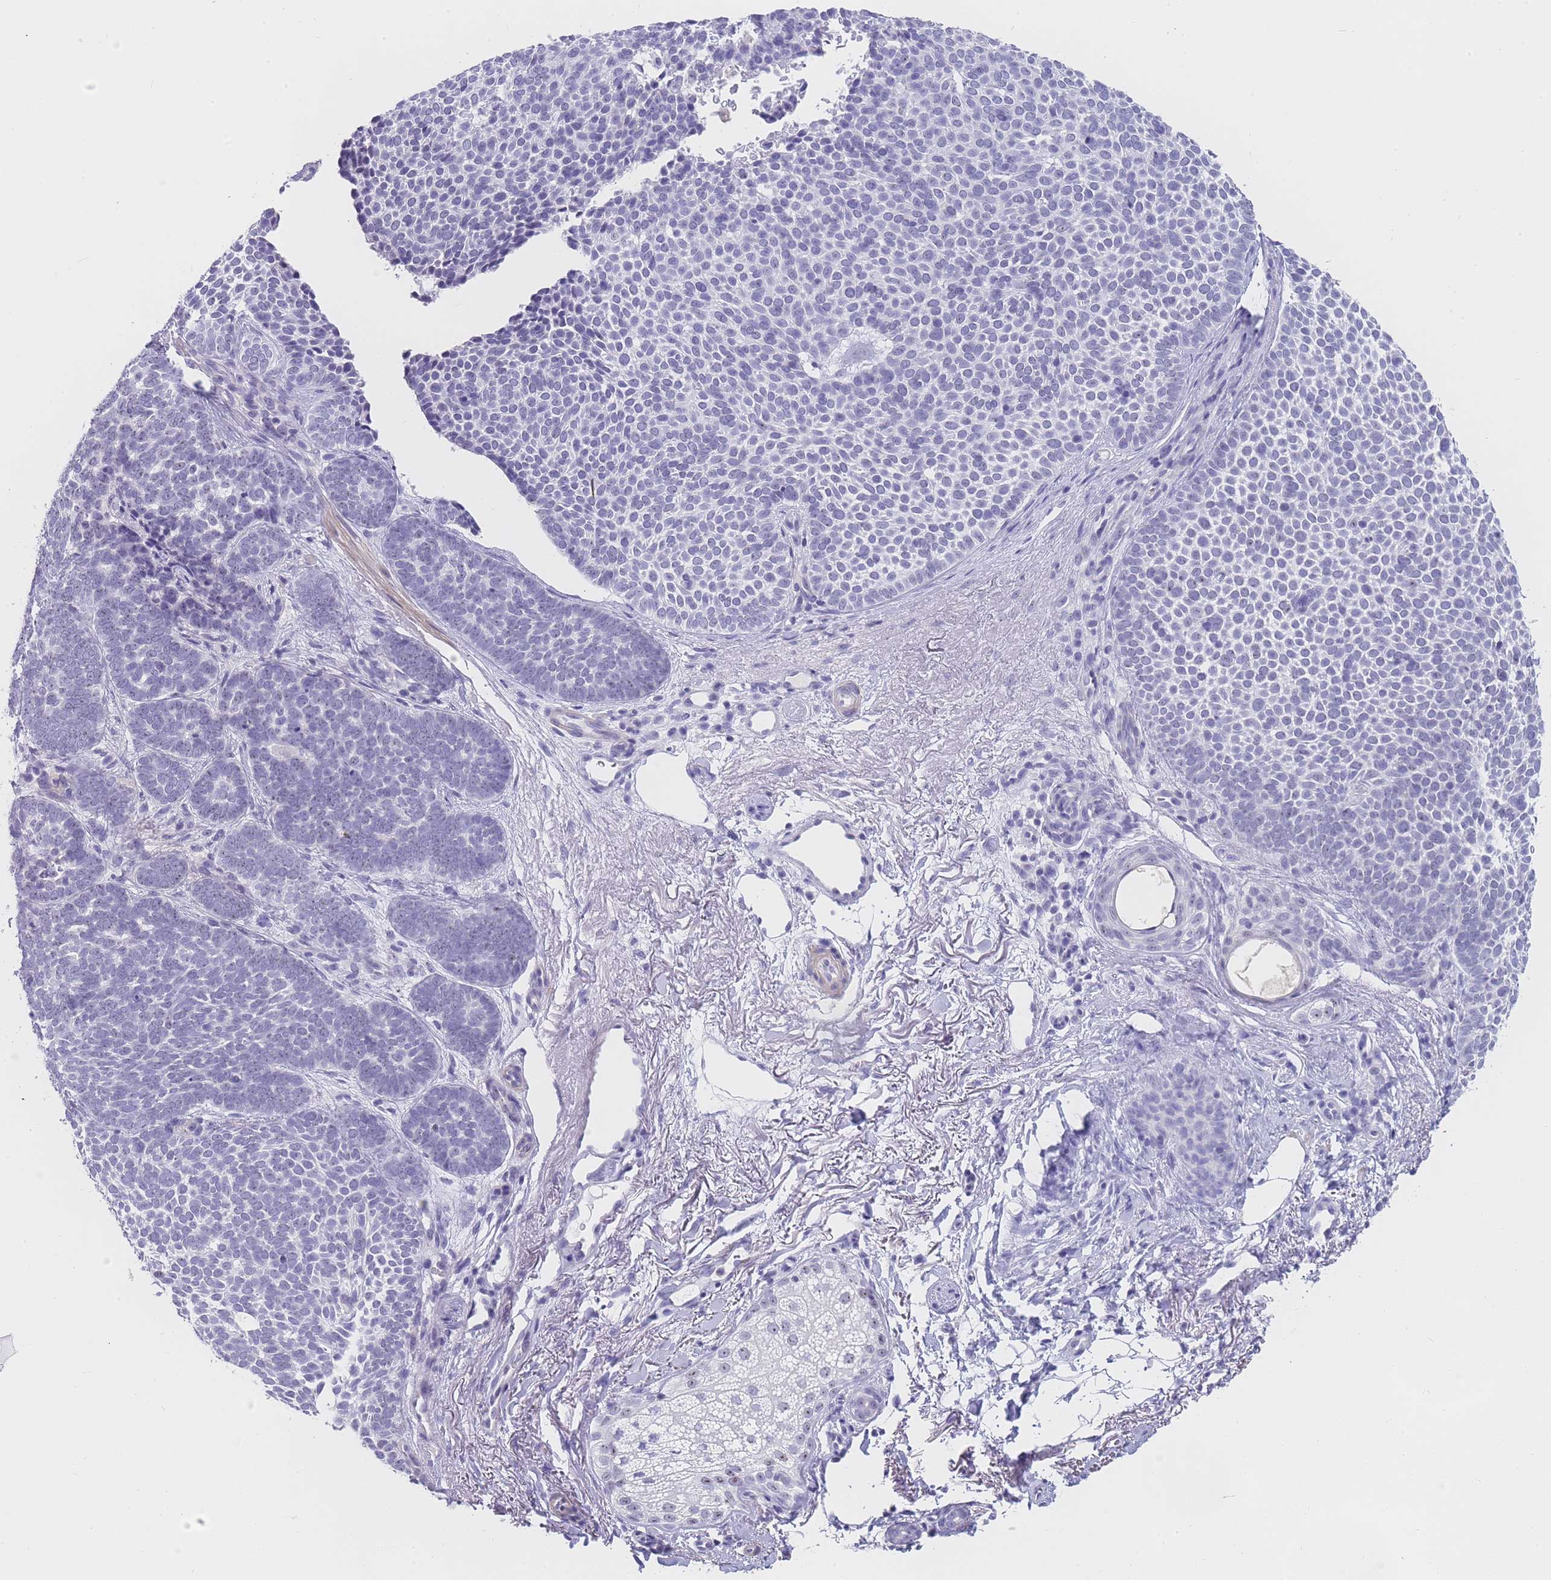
{"staining": {"intensity": "weak", "quantity": "<25%", "location": "nuclear"}, "tissue": "skin cancer", "cell_type": "Tumor cells", "image_type": "cancer", "snomed": [{"axis": "morphology", "description": "Basal cell carcinoma"}, {"axis": "topography", "description": "Skin"}], "caption": "High power microscopy photomicrograph of an immunohistochemistry (IHC) photomicrograph of skin basal cell carcinoma, revealing no significant expression in tumor cells.", "gene": "NOP14", "patient": {"sex": "female", "age": 77}}